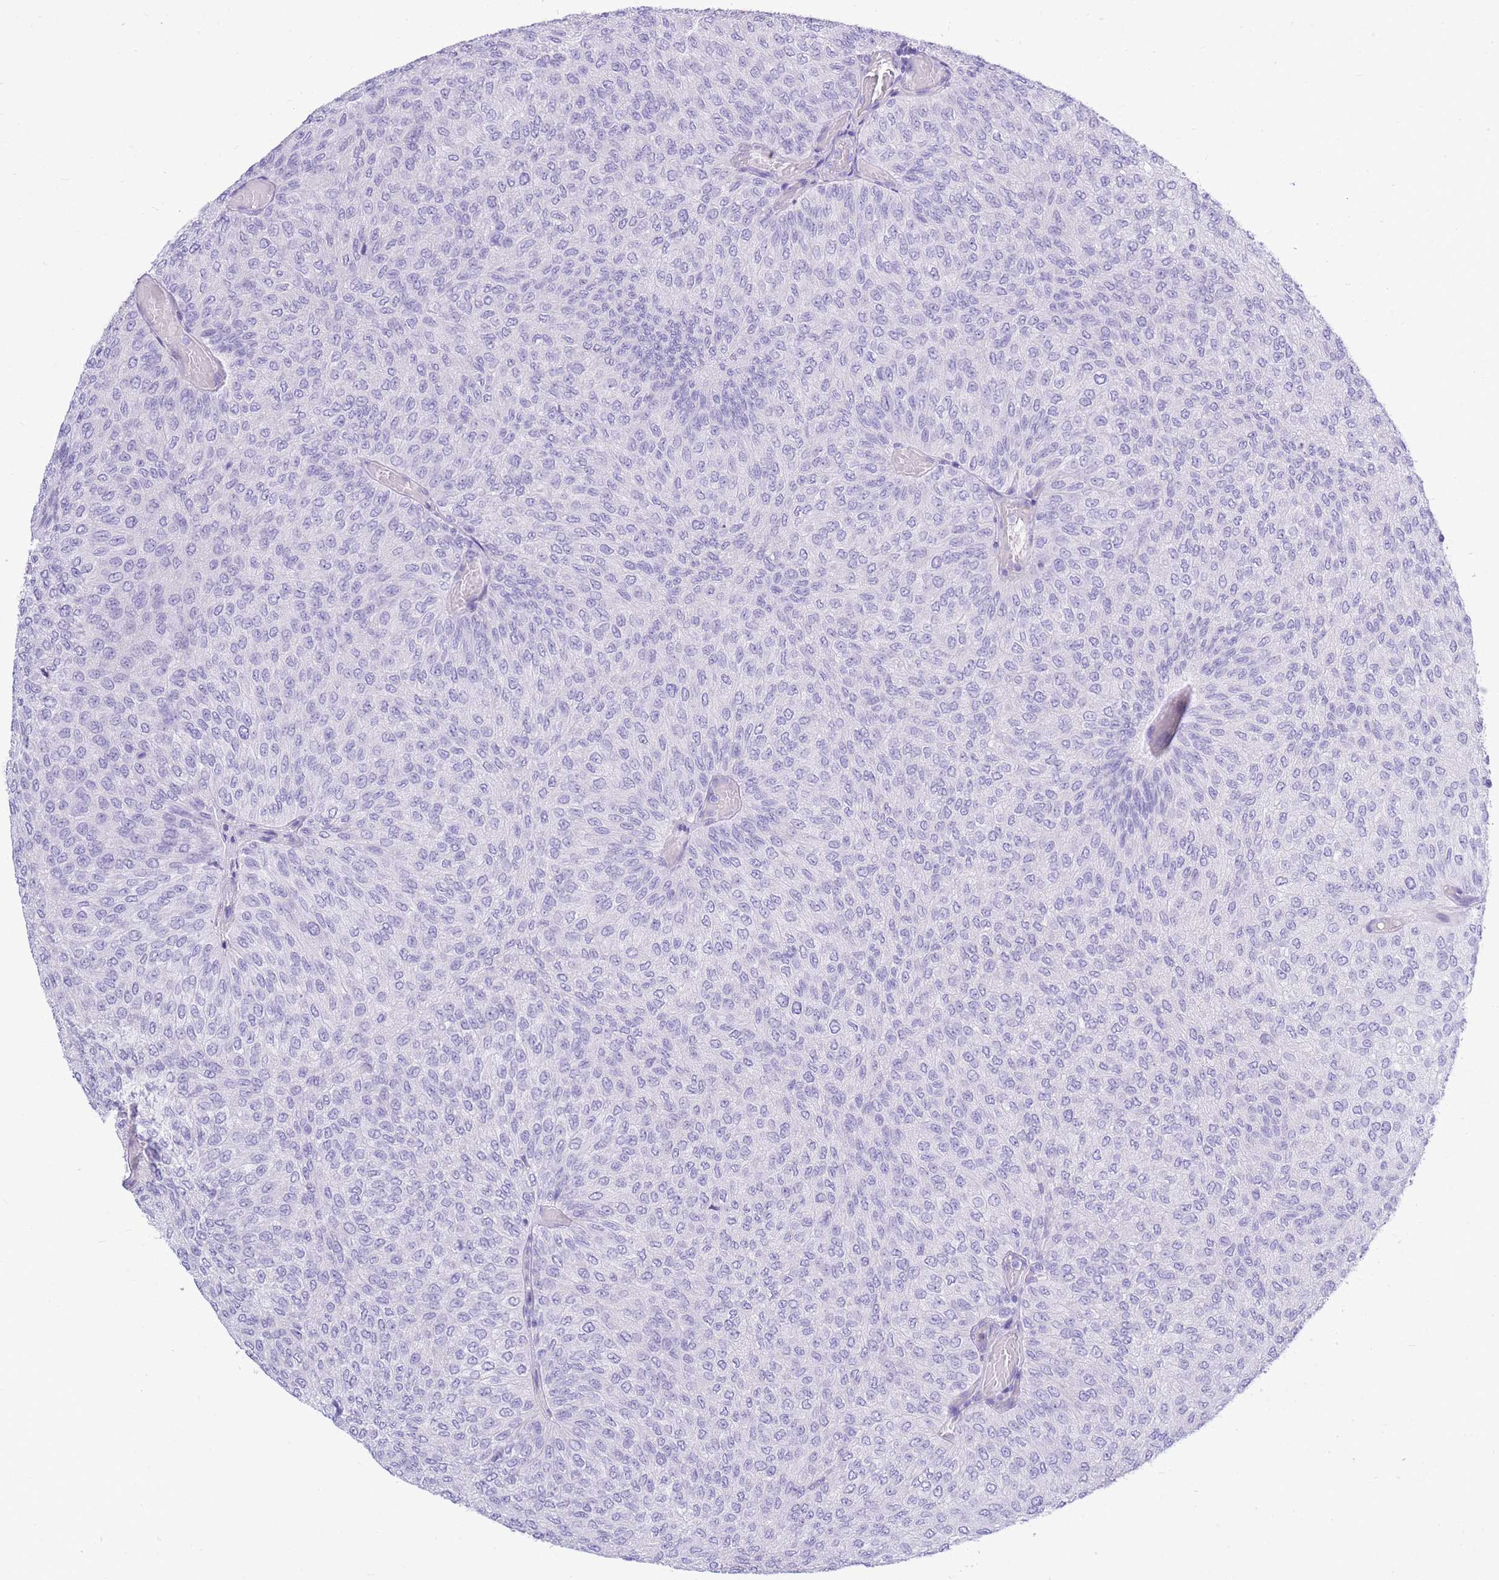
{"staining": {"intensity": "negative", "quantity": "none", "location": "none"}, "tissue": "urothelial cancer", "cell_type": "Tumor cells", "image_type": "cancer", "snomed": [{"axis": "morphology", "description": "Urothelial carcinoma, Low grade"}, {"axis": "topography", "description": "Urinary bladder"}], "caption": "IHC micrograph of low-grade urothelial carcinoma stained for a protein (brown), which displays no staining in tumor cells.", "gene": "ZFP62", "patient": {"sex": "male", "age": 78}}